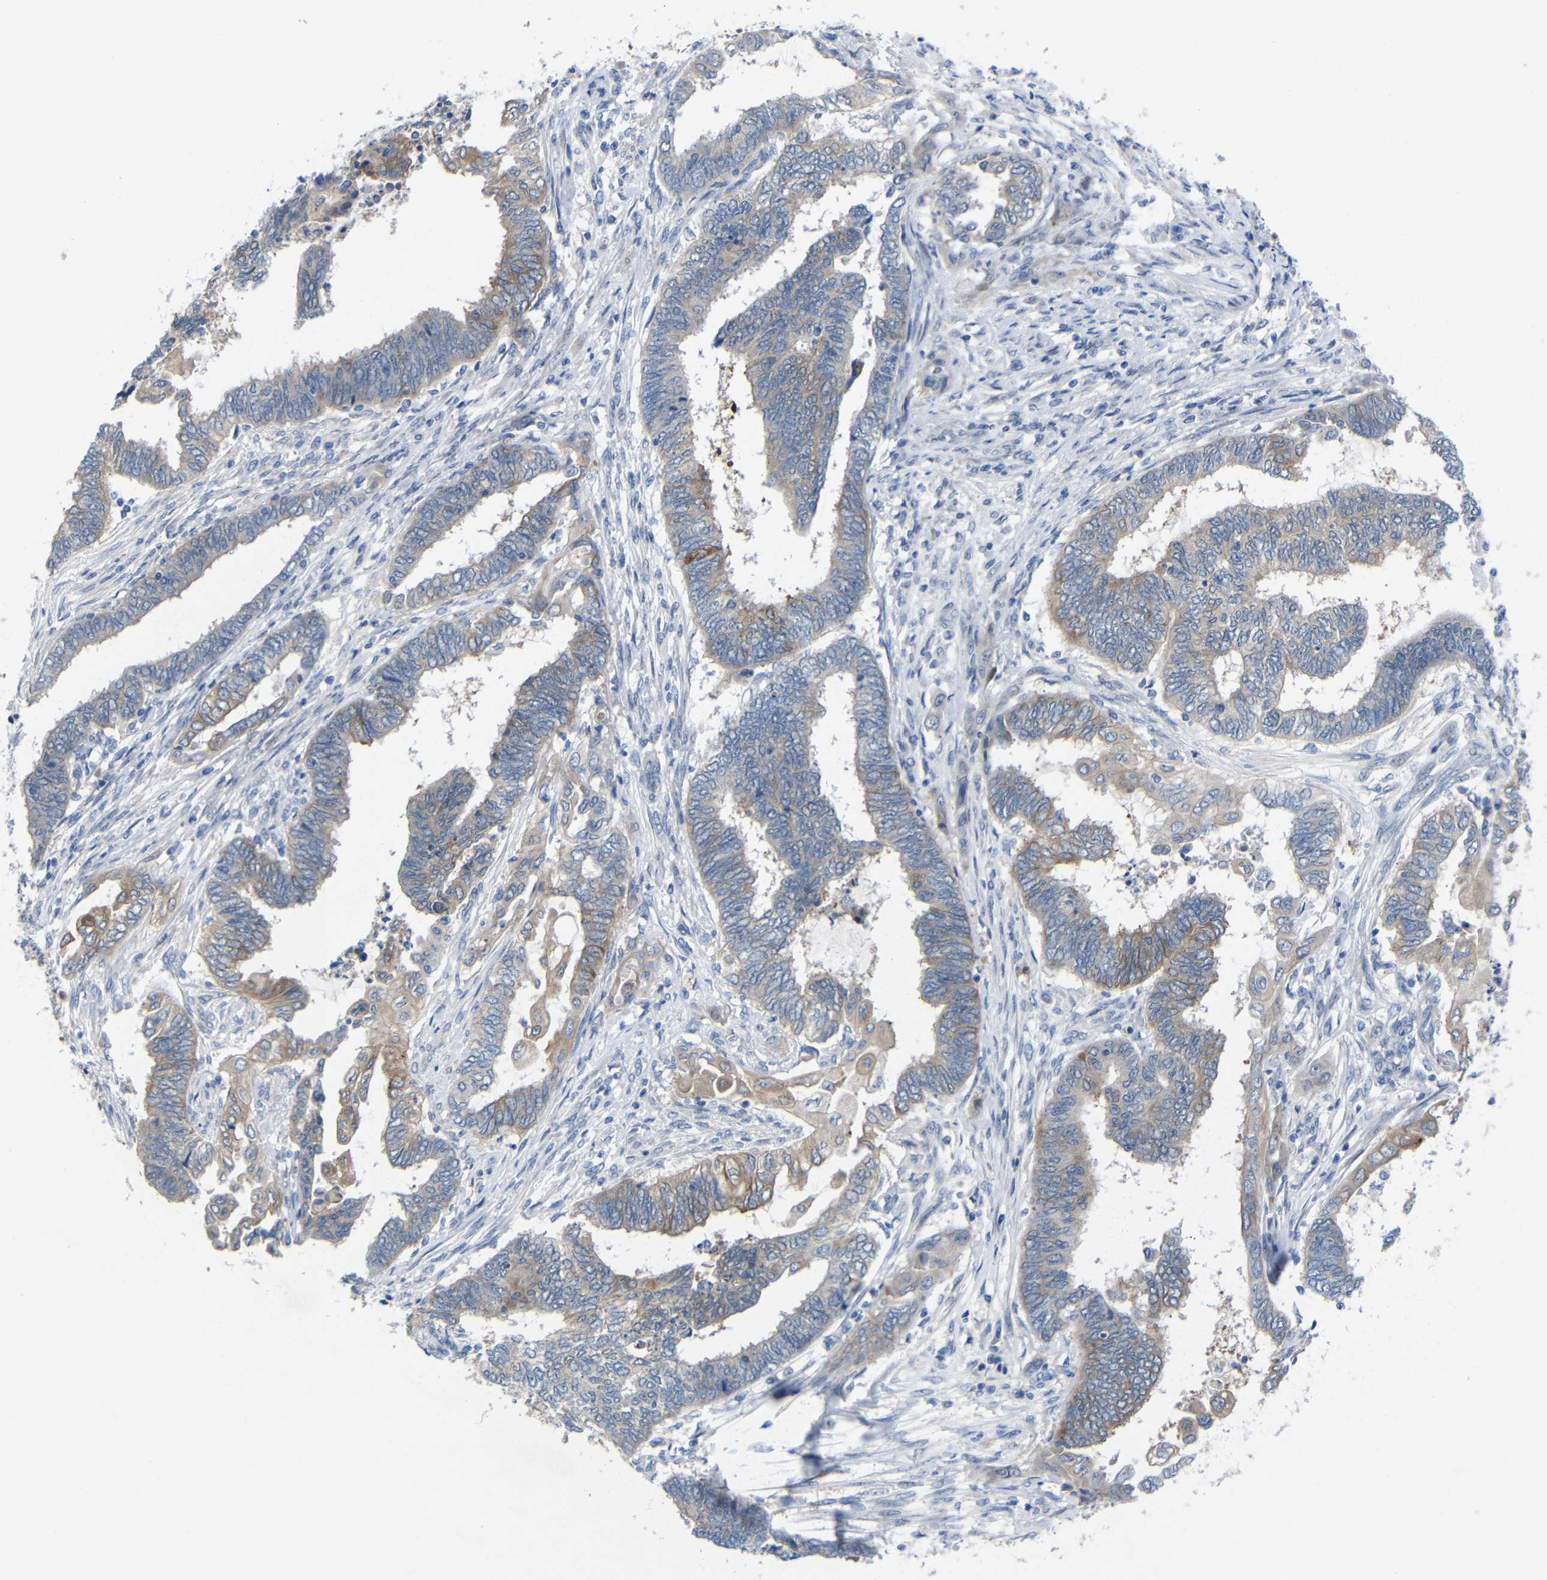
{"staining": {"intensity": "weak", "quantity": "25%-75%", "location": "cytoplasmic/membranous"}, "tissue": "endometrial cancer", "cell_type": "Tumor cells", "image_type": "cancer", "snomed": [{"axis": "morphology", "description": "Adenocarcinoma, NOS"}, {"axis": "topography", "description": "Uterus"}, {"axis": "topography", "description": "Endometrium"}], "caption": "This photomicrograph exhibits endometrial cancer (adenocarcinoma) stained with immunohistochemistry to label a protein in brown. The cytoplasmic/membranous of tumor cells show weak positivity for the protein. Nuclei are counter-stained blue.", "gene": "CMTM1", "patient": {"sex": "female", "age": 70}}